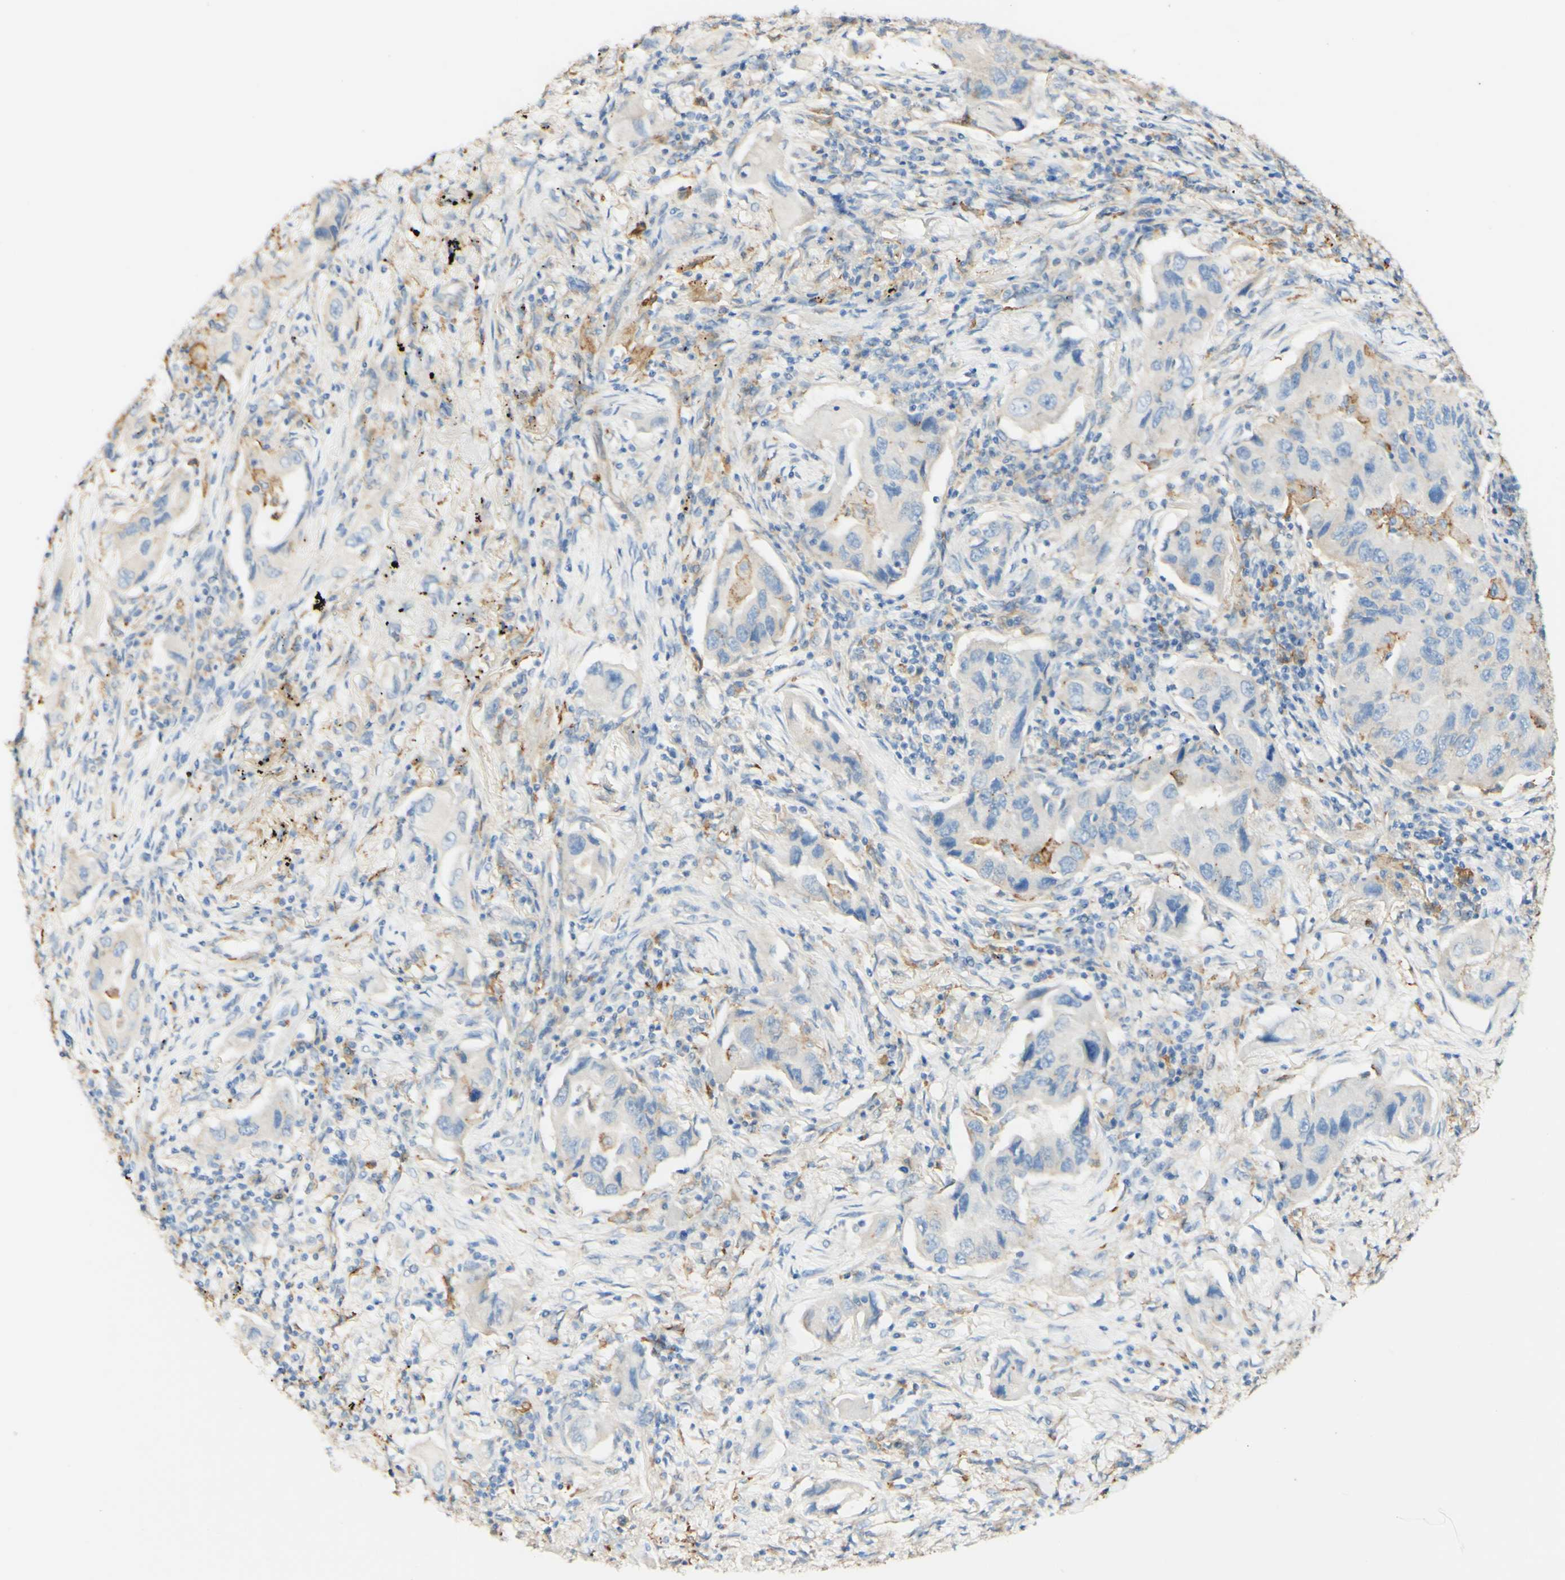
{"staining": {"intensity": "weak", "quantity": "<25%", "location": "cytoplasmic/membranous"}, "tissue": "lung cancer", "cell_type": "Tumor cells", "image_type": "cancer", "snomed": [{"axis": "morphology", "description": "Adenocarcinoma, NOS"}, {"axis": "topography", "description": "Lung"}], "caption": "IHC of human lung cancer (adenocarcinoma) demonstrates no staining in tumor cells.", "gene": "FCGRT", "patient": {"sex": "female", "age": 65}}